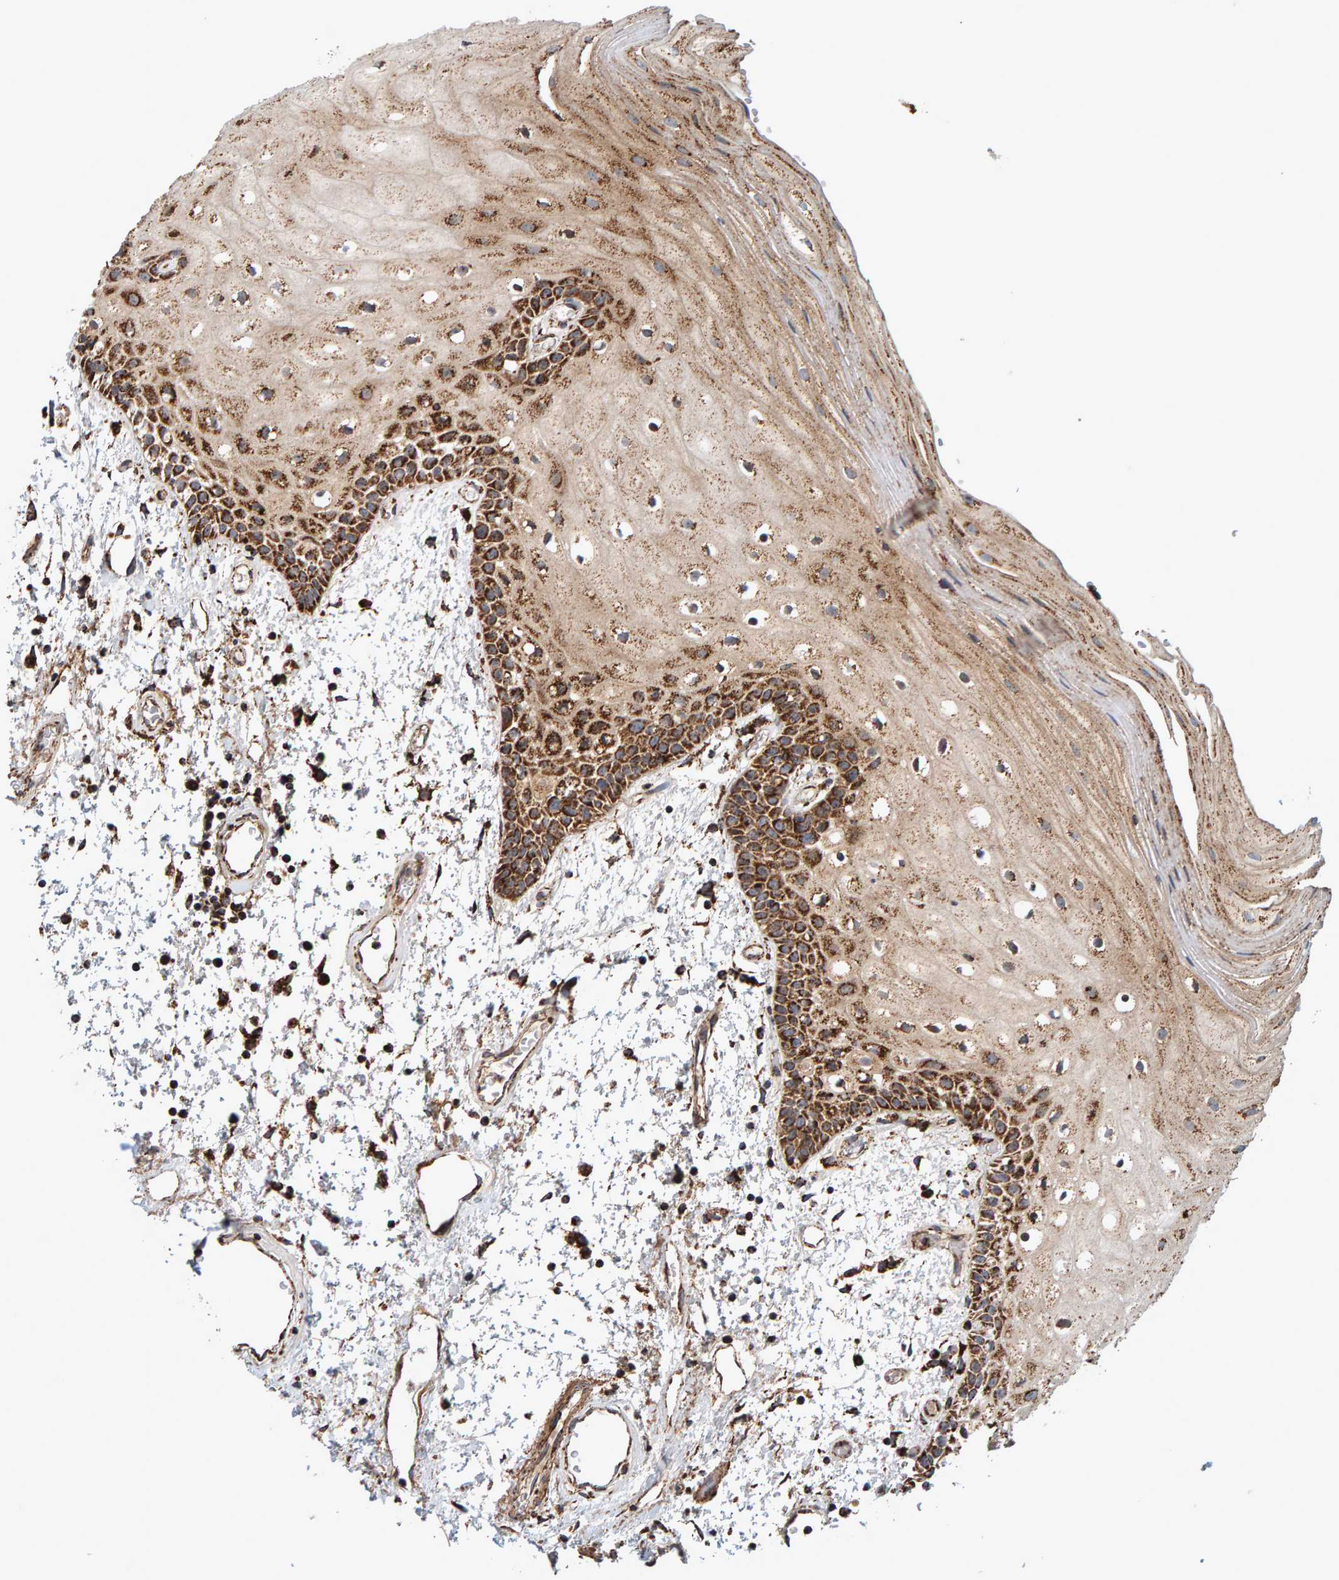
{"staining": {"intensity": "strong", "quantity": ">75%", "location": "cytoplasmic/membranous"}, "tissue": "oral mucosa", "cell_type": "Squamous epithelial cells", "image_type": "normal", "snomed": [{"axis": "morphology", "description": "Normal tissue, NOS"}, {"axis": "topography", "description": "Oral tissue"}], "caption": "IHC photomicrograph of benign oral mucosa stained for a protein (brown), which reveals high levels of strong cytoplasmic/membranous staining in about >75% of squamous epithelial cells.", "gene": "MRPL45", "patient": {"sex": "male", "age": 52}}